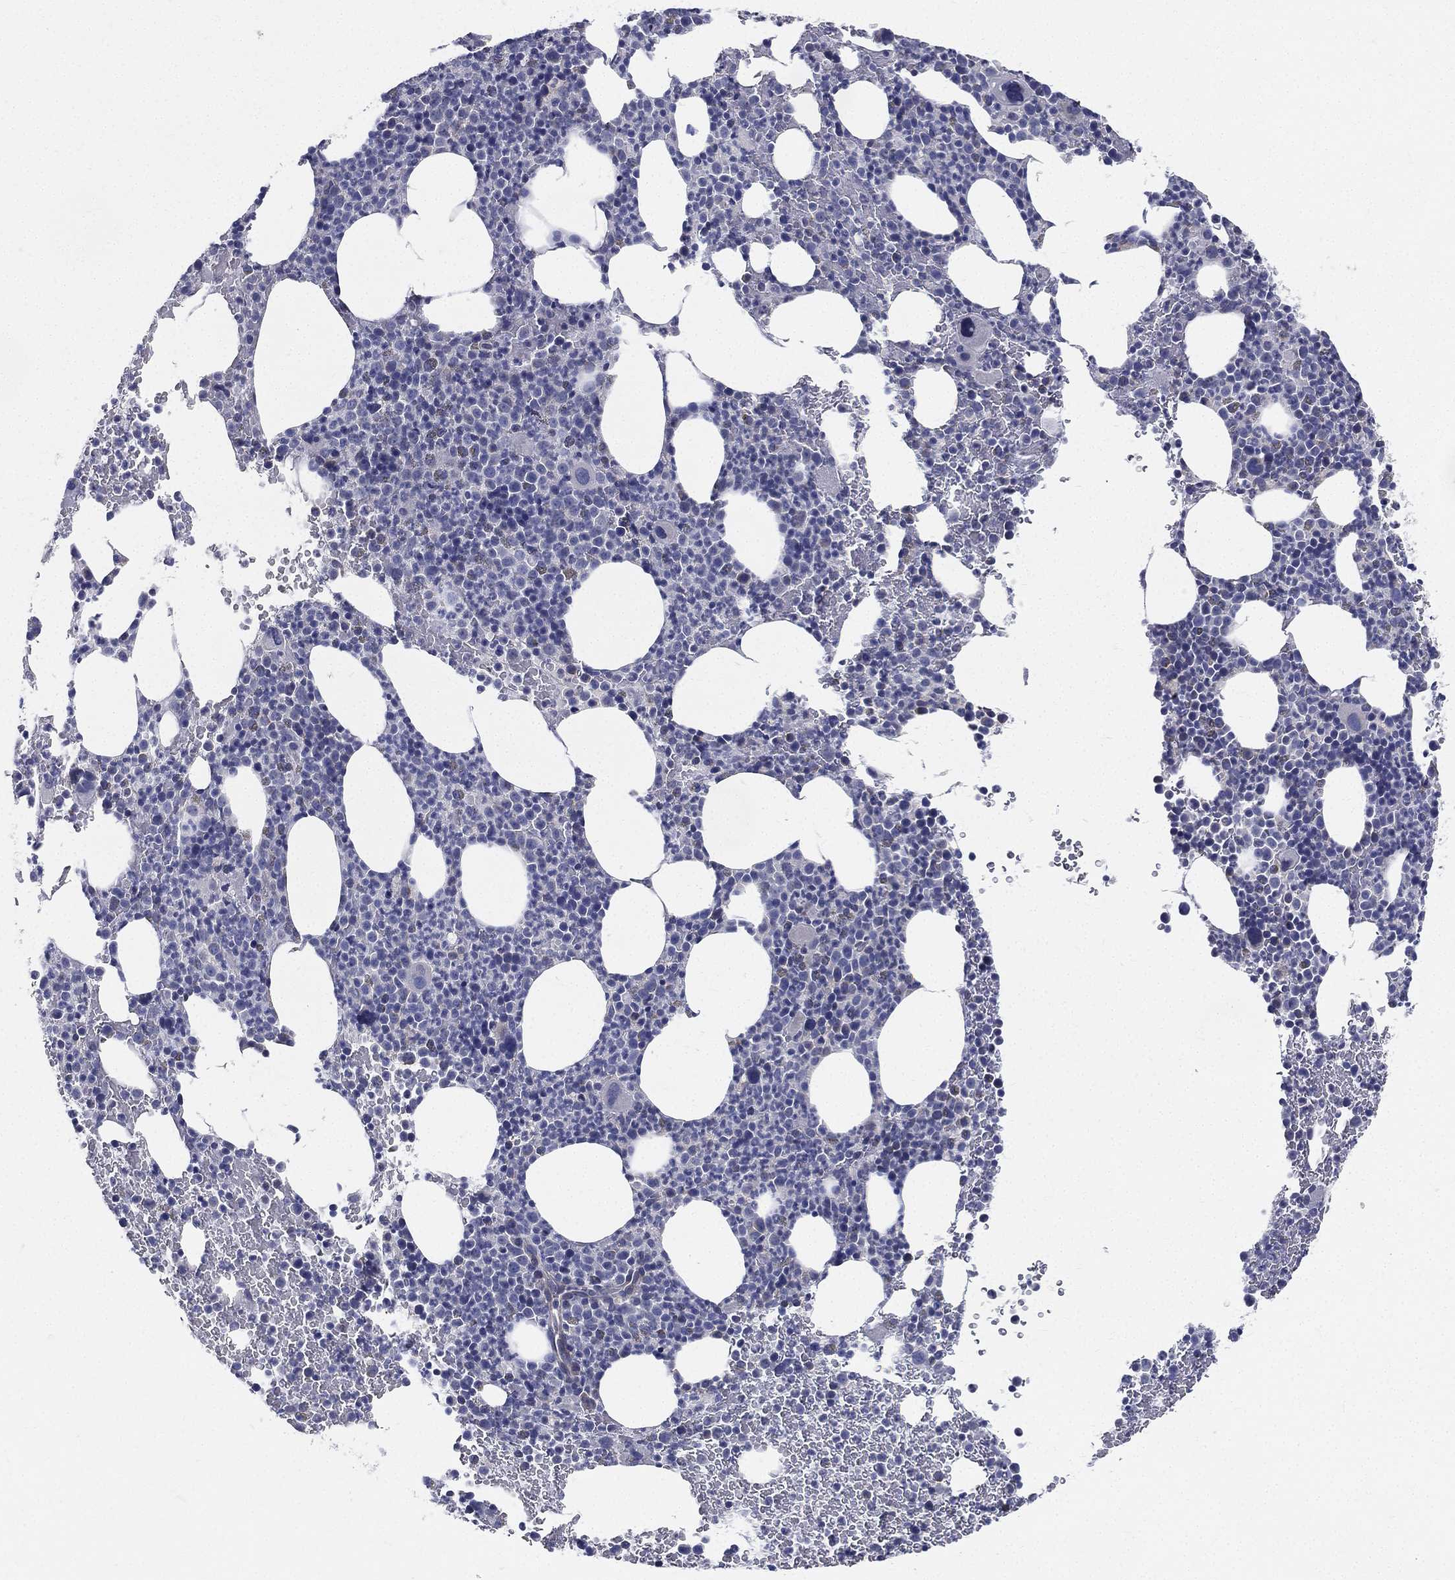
{"staining": {"intensity": "negative", "quantity": "none", "location": "none"}, "tissue": "bone marrow", "cell_type": "Hematopoietic cells", "image_type": "normal", "snomed": [{"axis": "morphology", "description": "Normal tissue, NOS"}, {"axis": "topography", "description": "Bone marrow"}], "caption": "An IHC image of benign bone marrow is shown. There is no staining in hematopoietic cells of bone marrow.", "gene": "PWWP3A", "patient": {"sex": "male", "age": 83}}